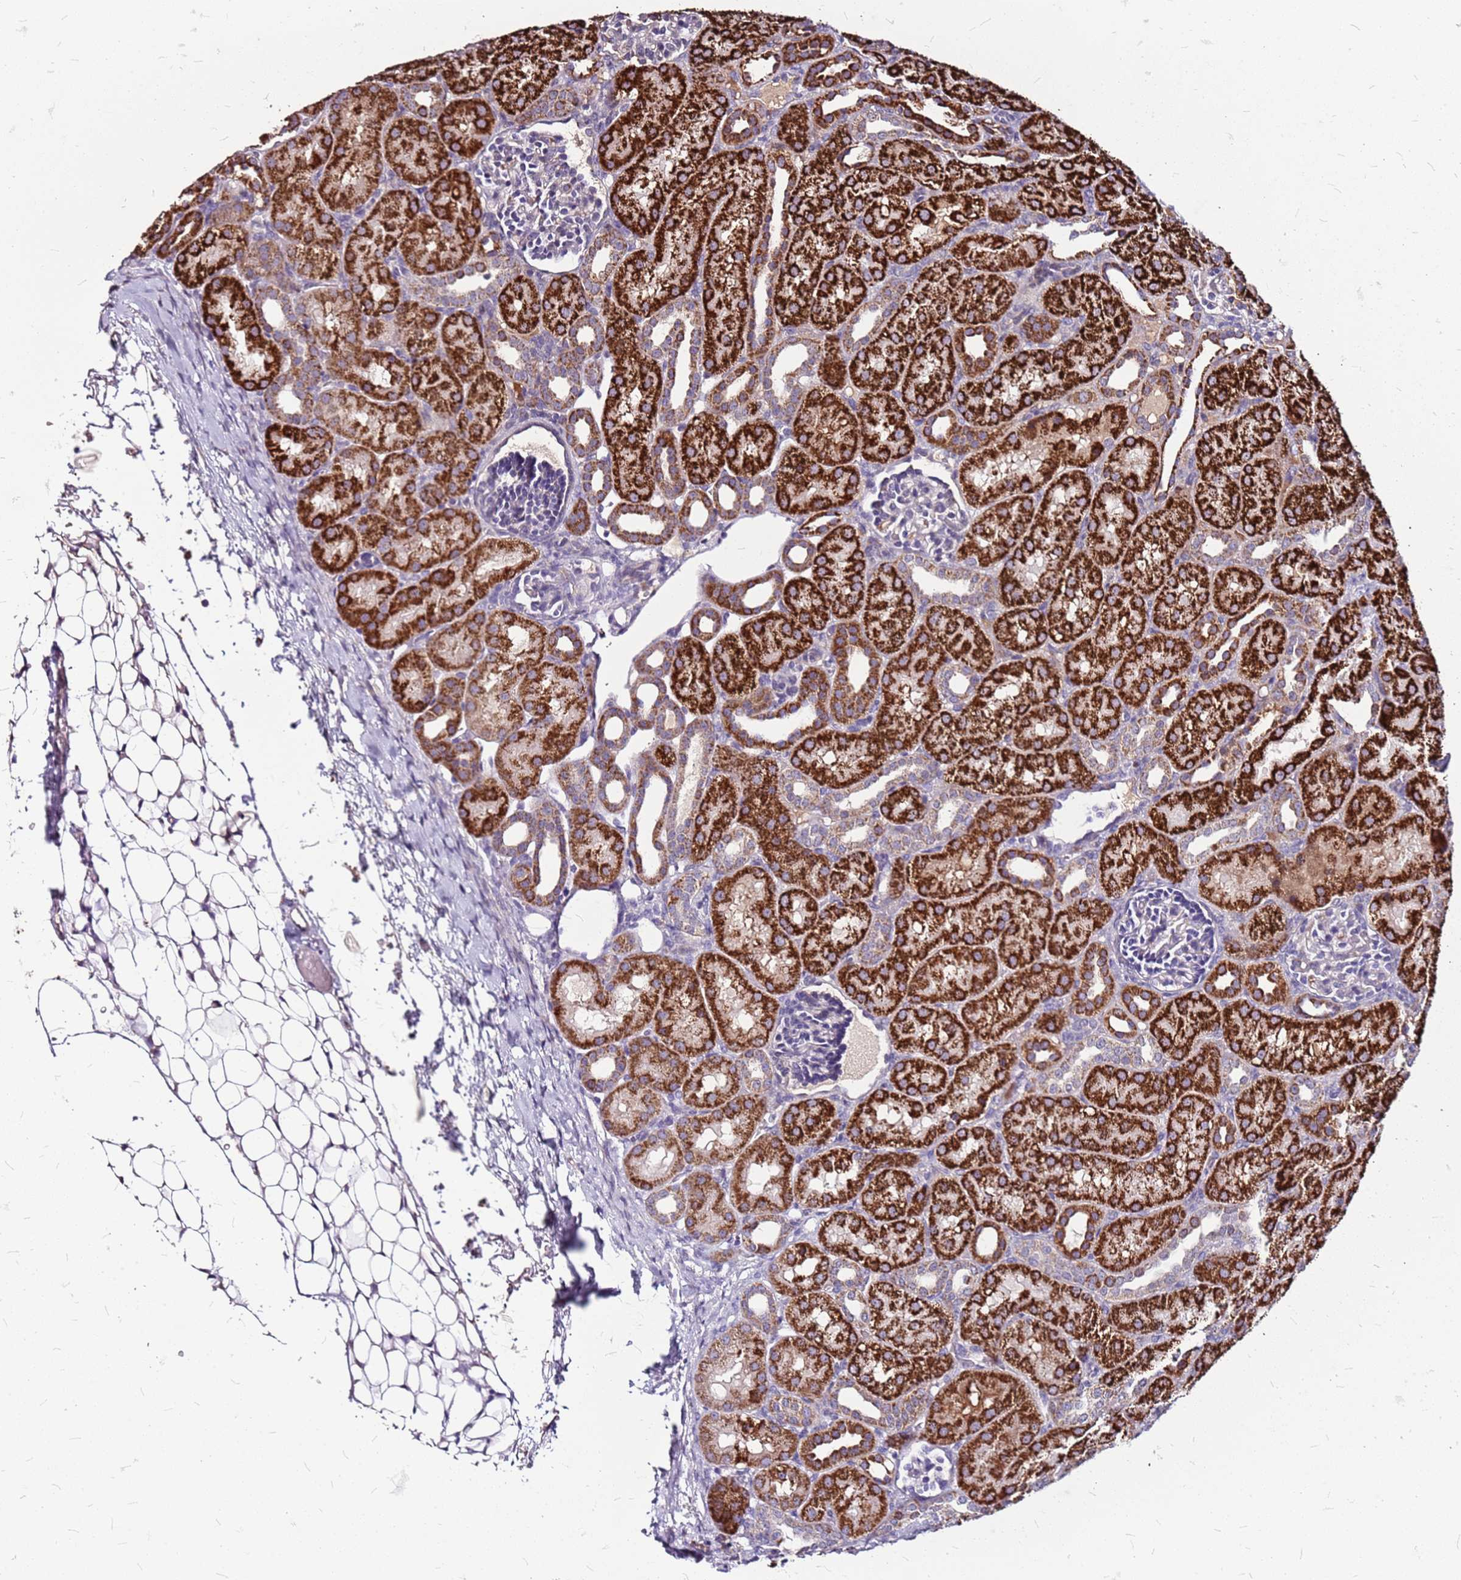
{"staining": {"intensity": "negative", "quantity": "none", "location": "none"}, "tissue": "kidney", "cell_type": "Cells in glomeruli", "image_type": "normal", "snomed": [{"axis": "morphology", "description": "Normal tissue, NOS"}, {"axis": "topography", "description": "Kidney"}], "caption": "Protein analysis of benign kidney demonstrates no significant staining in cells in glomeruli.", "gene": "DCDC2C", "patient": {"sex": "male", "age": 1}}